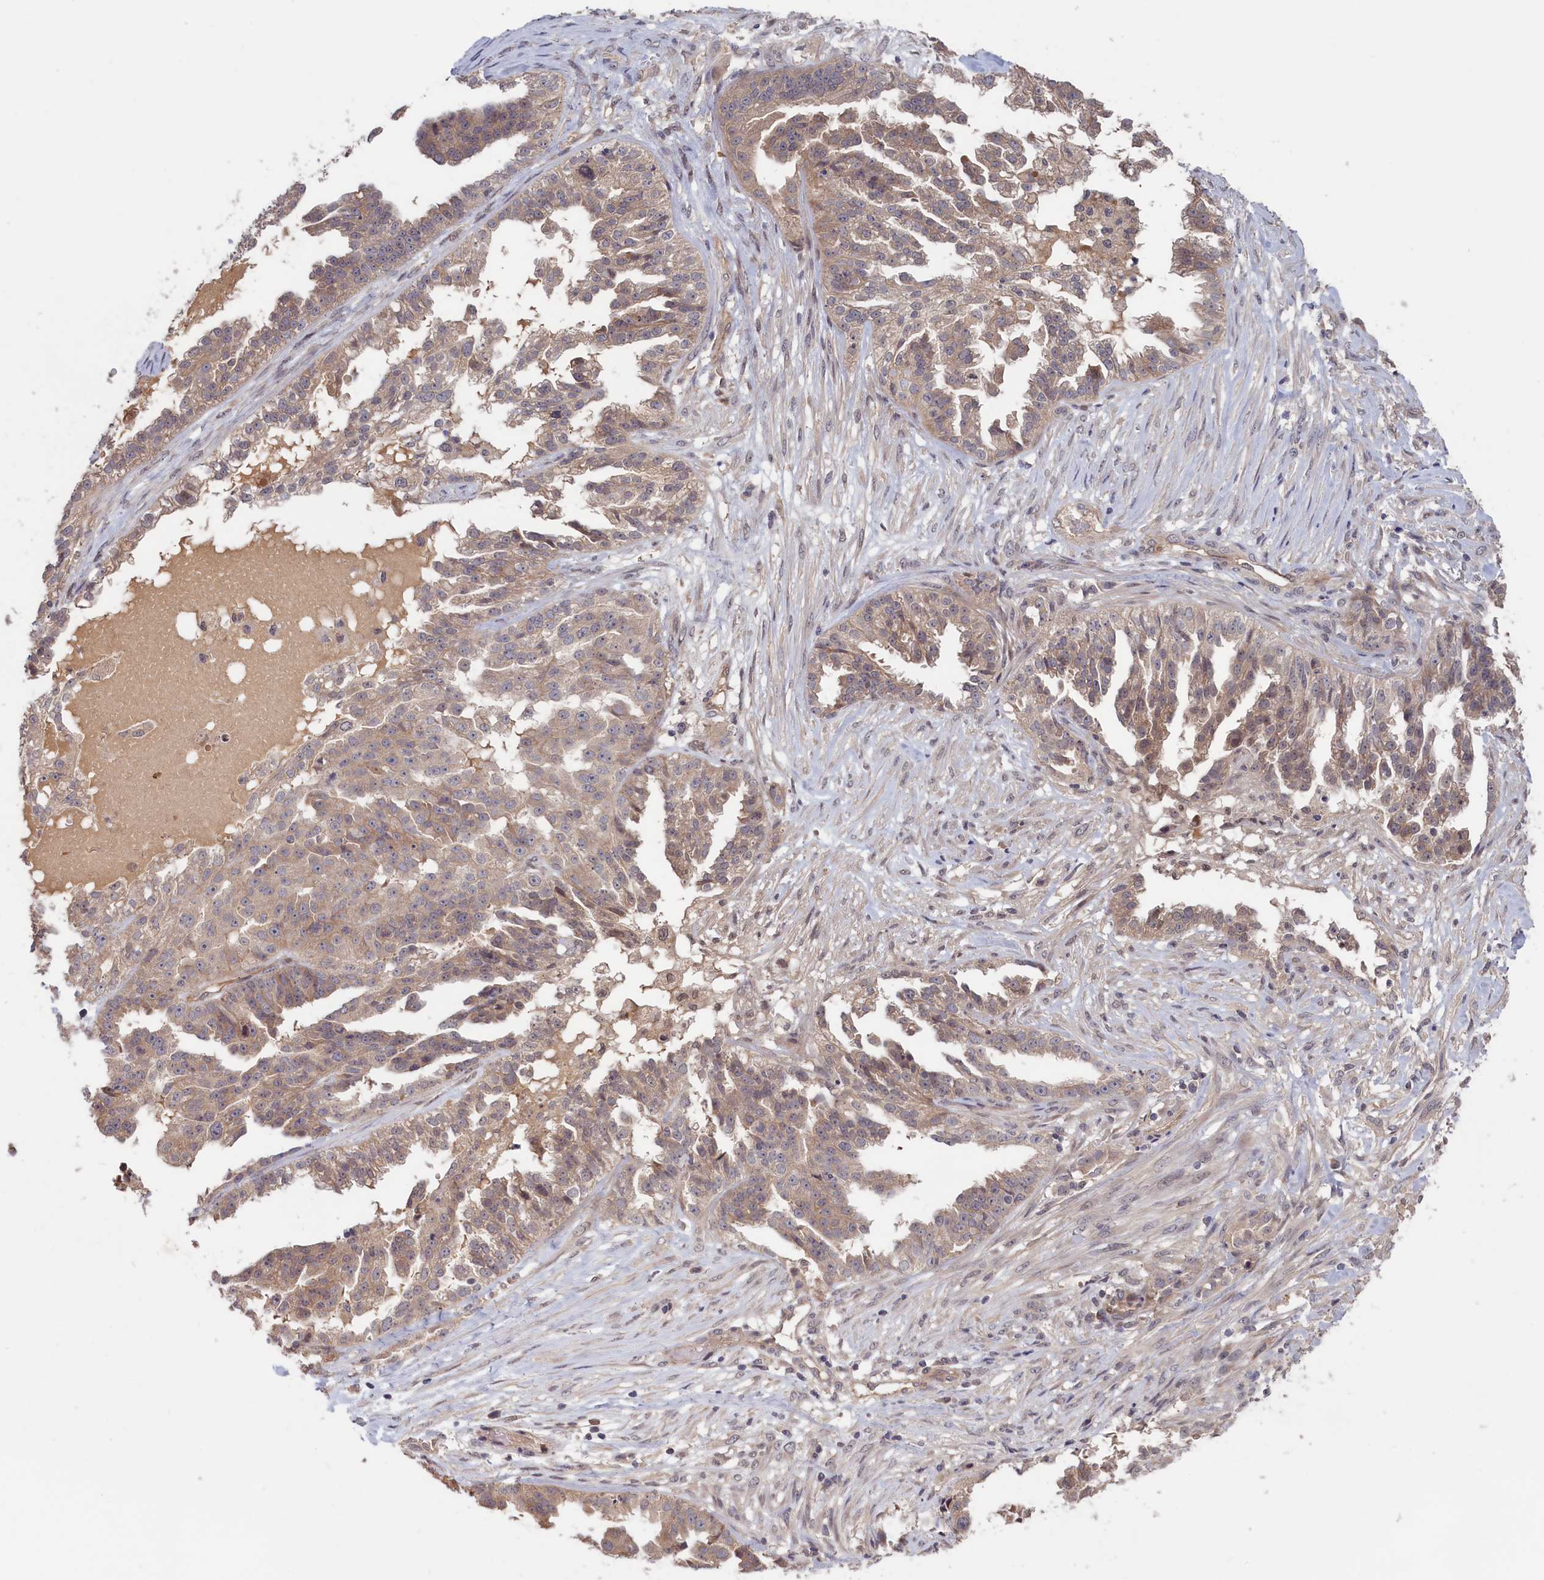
{"staining": {"intensity": "weak", "quantity": "25%-75%", "location": "cytoplasmic/membranous"}, "tissue": "ovarian cancer", "cell_type": "Tumor cells", "image_type": "cancer", "snomed": [{"axis": "morphology", "description": "Cystadenocarcinoma, serous, NOS"}, {"axis": "topography", "description": "Ovary"}], "caption": "Ovarian cancer was stained to show a protein in brown. There is low levels of weak cytoplasmic/membranous staining in approximately 25%-75% of tumor cells. The protein is stained brown, and the nuclei are stained in blue (DAB IHC with brightfield microscopy, high magnification).", "gene": "PLP2", "patient": {"sex": "female", "age": 58}}